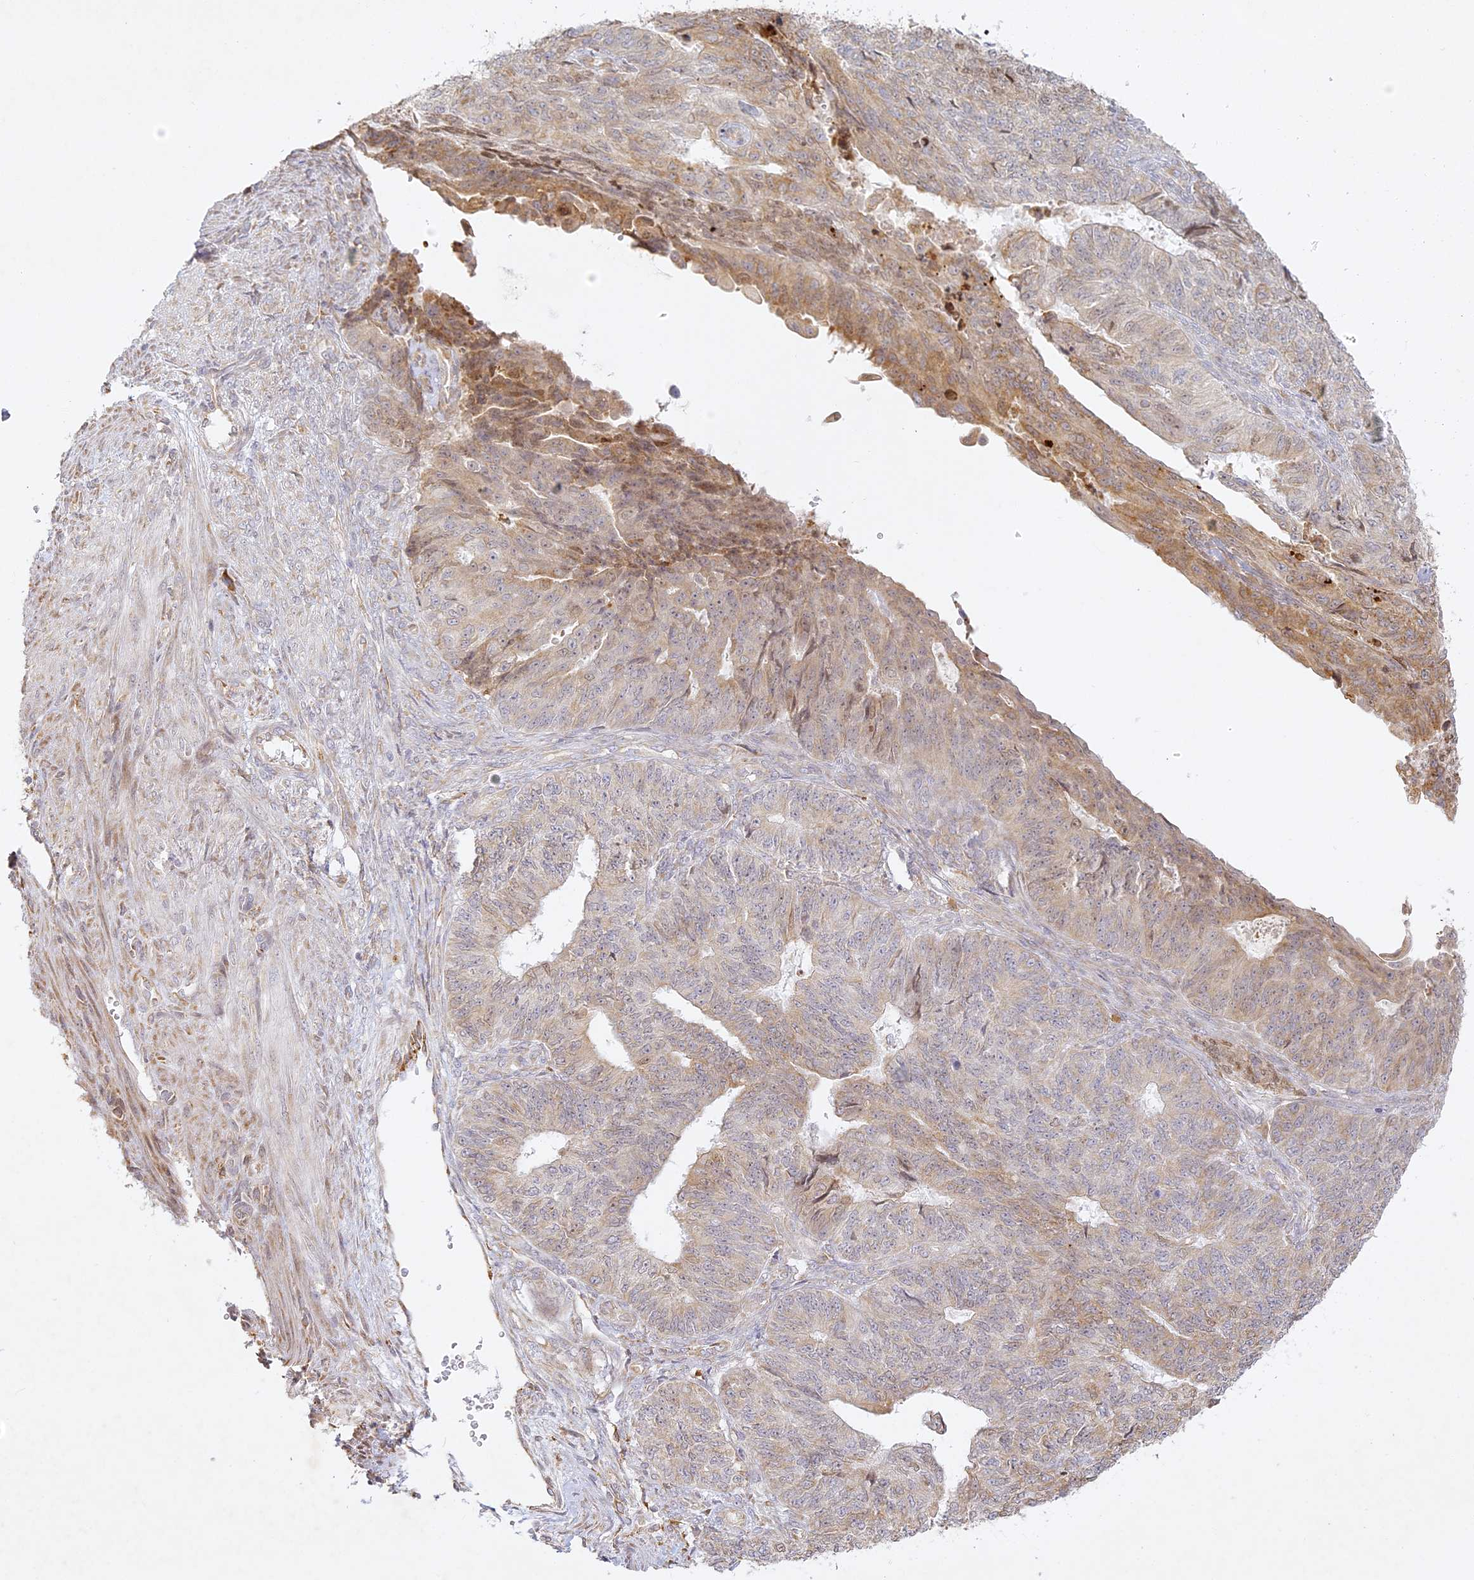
{"staining": {"intensity": "moderate", "quantity": "<25%", "location": "cytoplasmic/membranous,nuclear"}, "tissue": "endometrial cancer", "cell_type": "Tumor cells", "image_type": "cancer", "snomed": [{"axis": "morphology", "description": "Adenocarcinoma, NOS"}, {"axis": "topography", "description": "Endometrium"}], "caption": "This photomicrograph displays endometrial cancer stained with immunohistochemistry to label a protein in brown. The cytoplasmic/membranous and nuclear of tumor cells show moderate positivity for the protein. Nuclei are counter-stained blue.", "gene": "SLC30A5", "patient": {"sex": "female", "age": 32}}